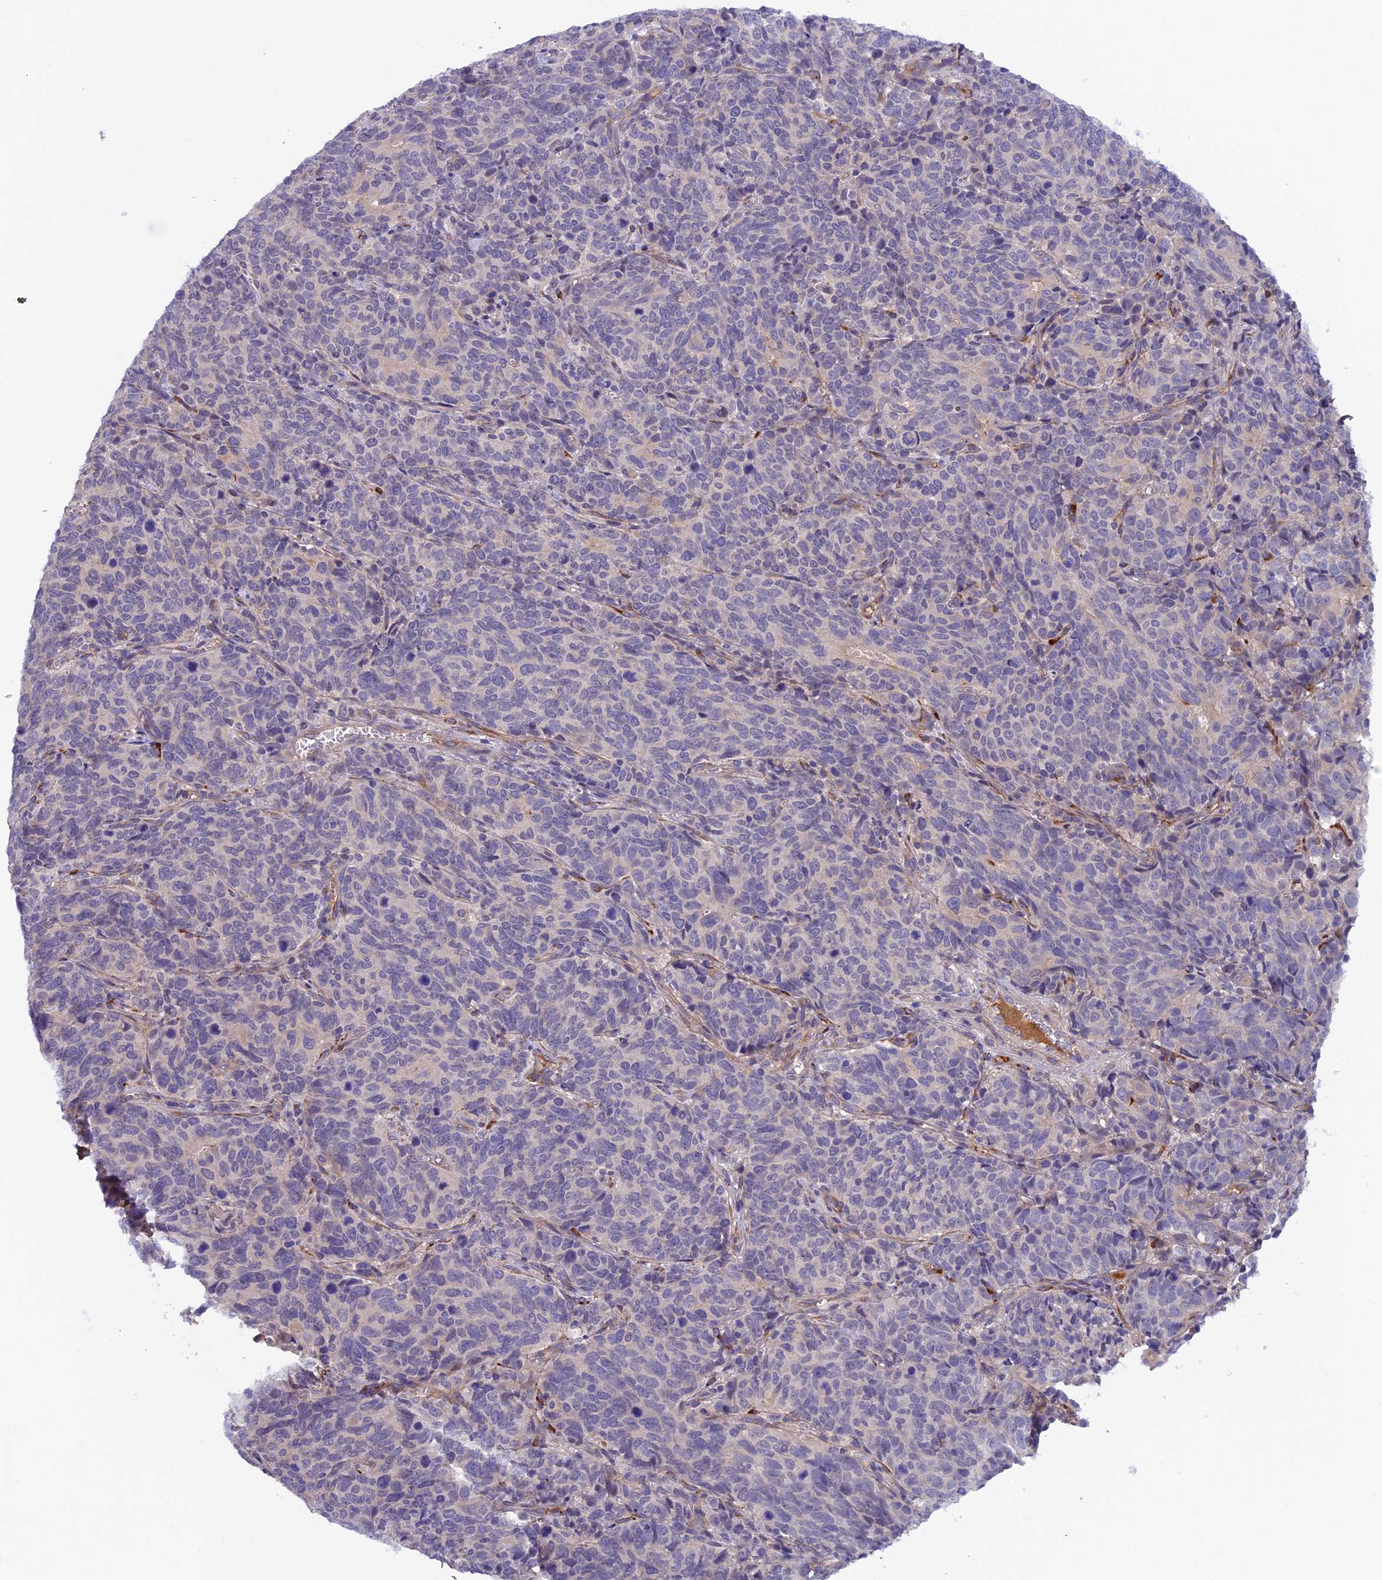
{"staining": {"intensity": "negative", "quantity": "none", "location": "none"}, "tissue": "cervical cancer", "cell_type": "Tumor cells", "image_type": "cancer", "snomed": [{"axis": "morphology", "description": "Squamous cell carcinoma, NOS"}, {"axis": "topography", "description": "Cervix"}], "caption": "This is an IHC photomicrograph of squamous cell carcinoma (cervical). There is no positivity in tumor cells.", "gene": "COL4A3", "patient": {"sex": "female", "age": 60}}